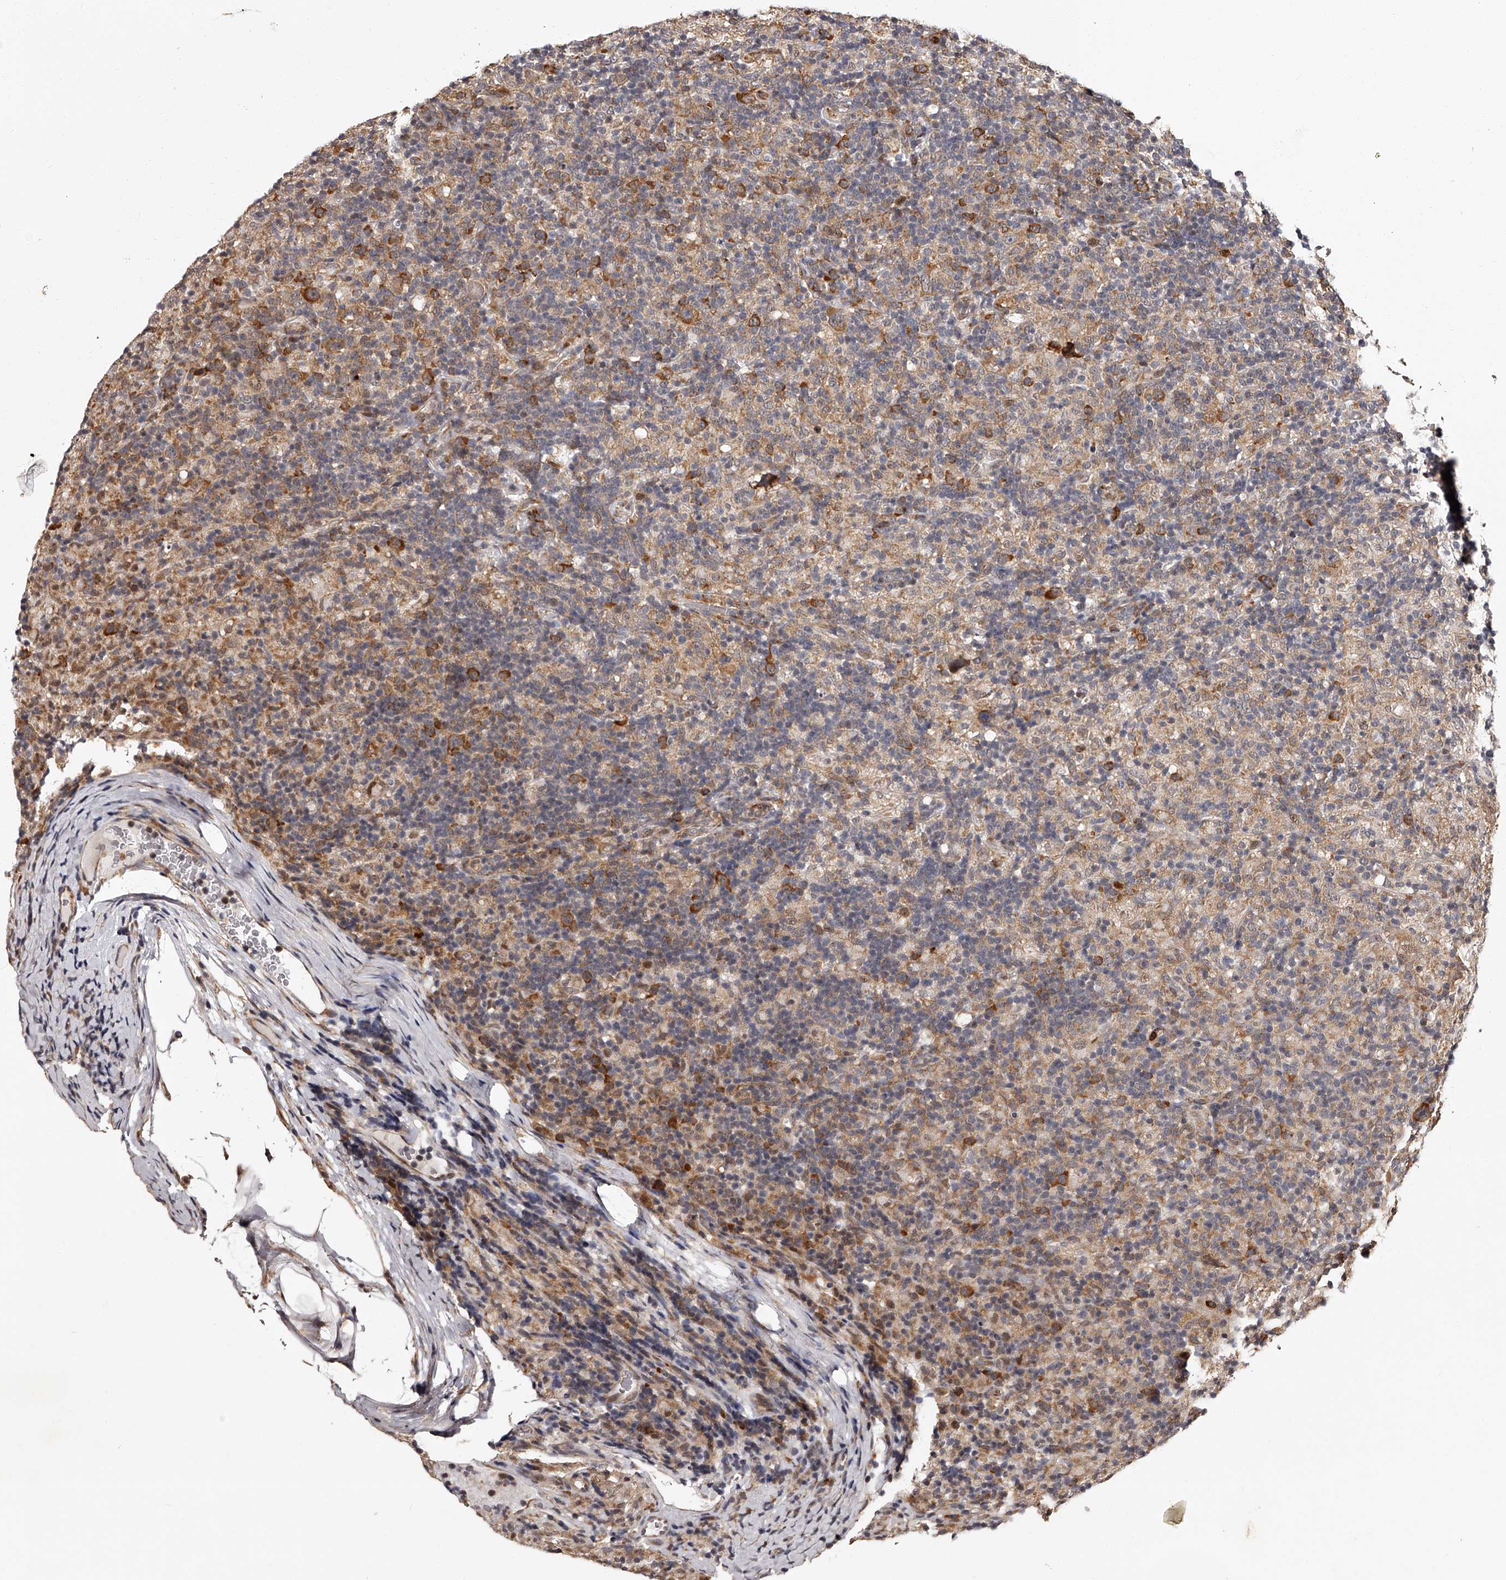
{"staining": {"intensity": "moderate", "quantity": ">75%", "location": "cytoplasmic/membranous"}, "tissue": "lymphoma", "cell_type": "Tumor cells", "image_type": "cancer", "snomed": [{"axis": "morphology", "description": "Hodgkin's disease, NOS"}, {"axis": "topography", "description": "Lymph node"}], "caption": "Immunohistochemical staining of Hodgkin's disease displays moderate cytoplasmic/membranous protein positivity in about >75% of tumor cells. Using DAB (brown) and hematoxylin (blue) stains, captured at high magnification using brightfield microscopy.", "gene": "RSC1A1", "patient": {"sex": "male", "age": 70}}